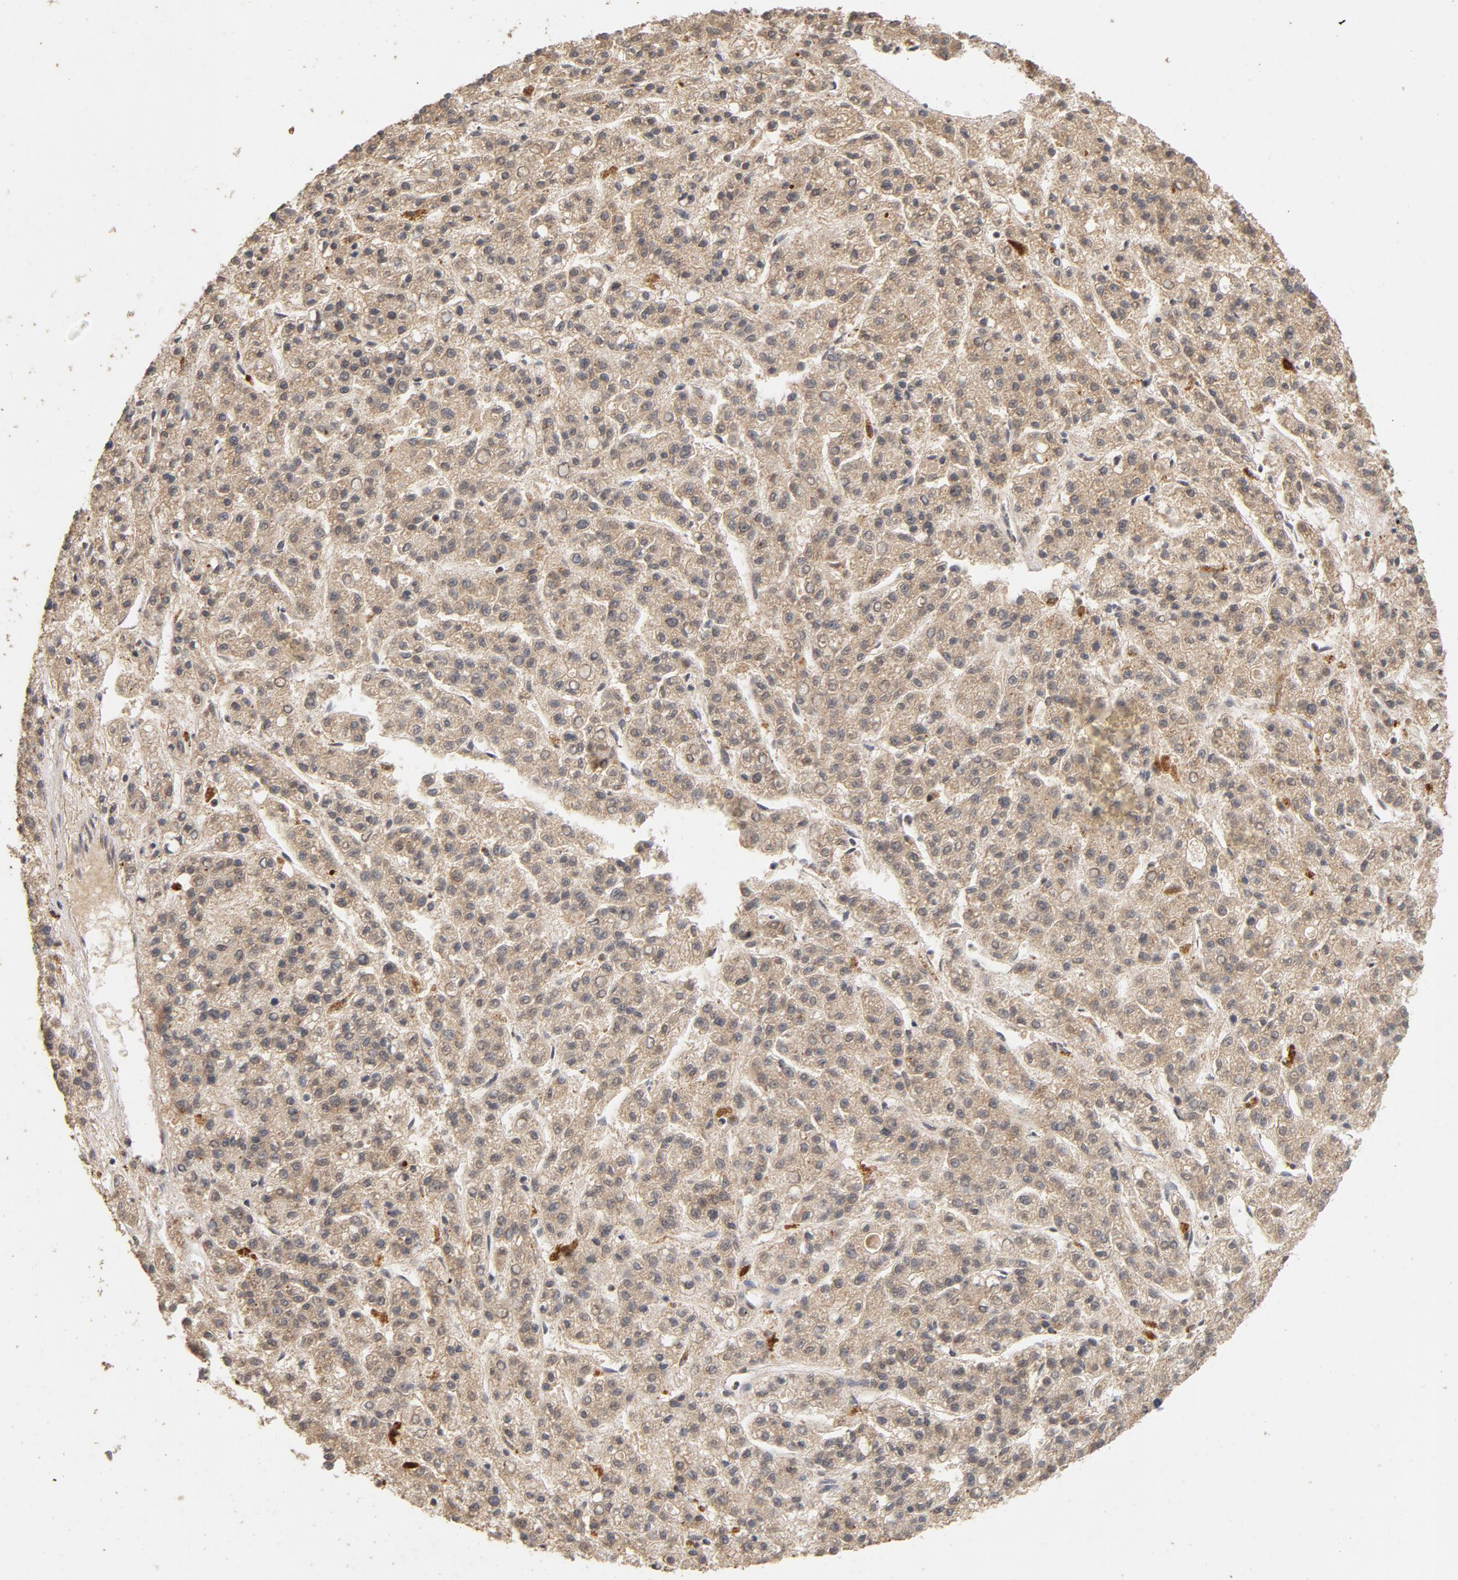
{"staining": {"intensity": "weak", "quantity": ">75%", "location": "cytoplasmic/membranous"}, "tissue": "liver cancer", "cell_type": "Tumor cells", "image_type": "cancer", "snomed": [{"axis": "morphology", "description": "Carcinoma, Hepatocellular, NOS"}, {"axis": "topography", "description": "Liver"}], "caption": "Tumor cells exhibit low levels of weak cytoplasmic/membranous staining in approximately >75% of cells in human liver cancer (hepatocellular carcinoma). (brown staining indicates protein expression, while blue staining denotes nuclei).", "gene": "DDX6", "patient": {"sex": "male", "age": 70}}